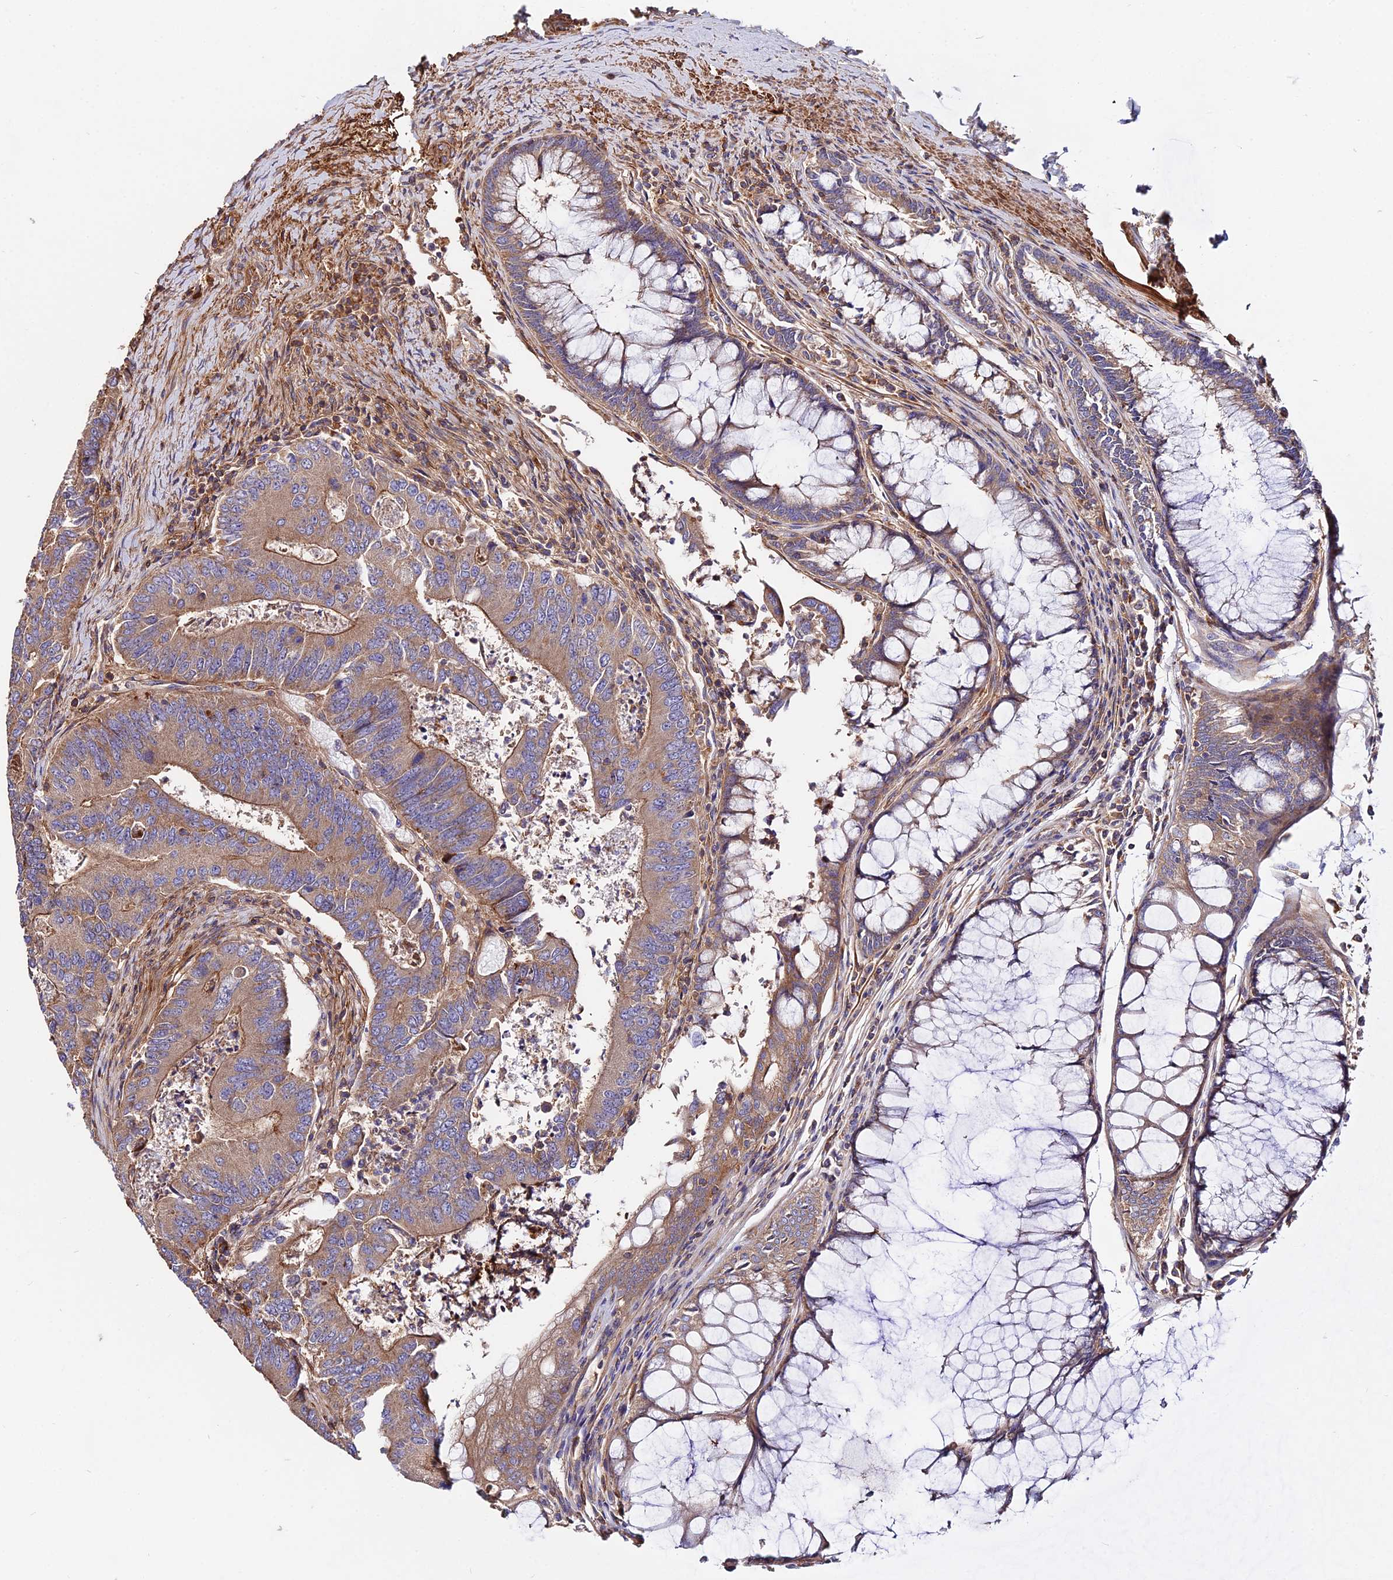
{"staining": {"intensity": "moderate", "quantity": "25%-75%", "location": "cytoplasmic/membranous"}, "tissue": "colorectal cancer", "cell_type": "Tumor cells", "image_type": "cancer", "snomed": [{"axis": "morphology", "description": "Adenocarcinoma, NOS"}, {"axis": "topography", "description": "Colon"}], "caption": "Moderate cytoplasmic/membranous positivity for a protein is present in about 25%-75% of tumor cells of colorectal adenocarcinoma using immunohistochemistry (IHC).", "gene": "PYM1", "patient": {"sex": "female", "age": 67}}